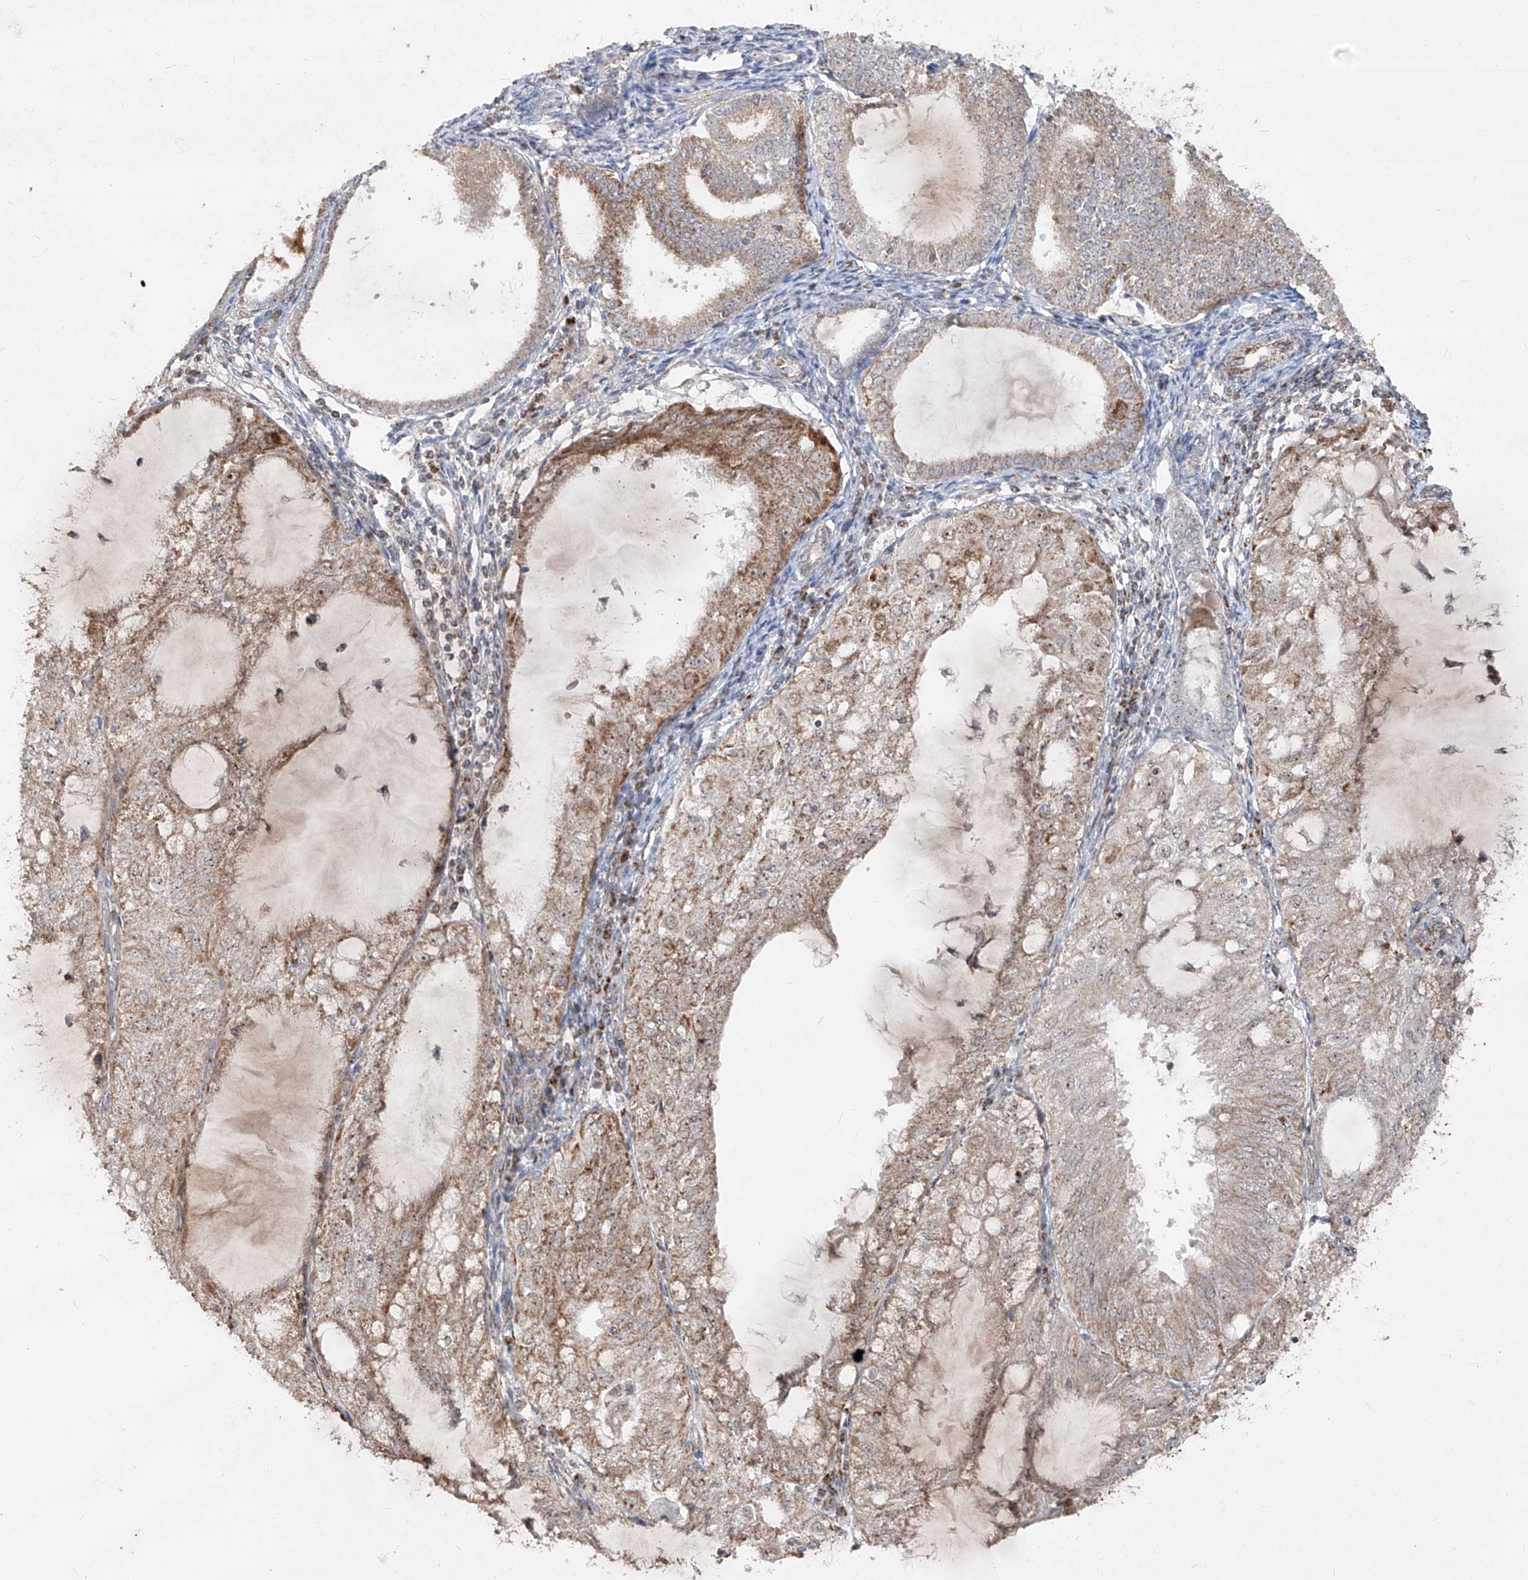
{"staining": {"intensity": "weak", "quantity": ">75%", "location": "cytoplasmic/membranous"}, "tissue": "endometrial cancer", "cell_type": "Tumor cells", "image_type": "cancer", "snomed": [{"axis": "morphology", "description": "Adenocarcinoma, NOS"}, {"axis": "topography", "description": "Endometrium"}], "caption": "Immunohistochemical staining of human endometrial cancer displays weak cytoplasmic/membranous protein staining in approximately >75% of tumor cells.", "gene": "NDUFB3", "patient": {"sex": "female", "age": 81}}